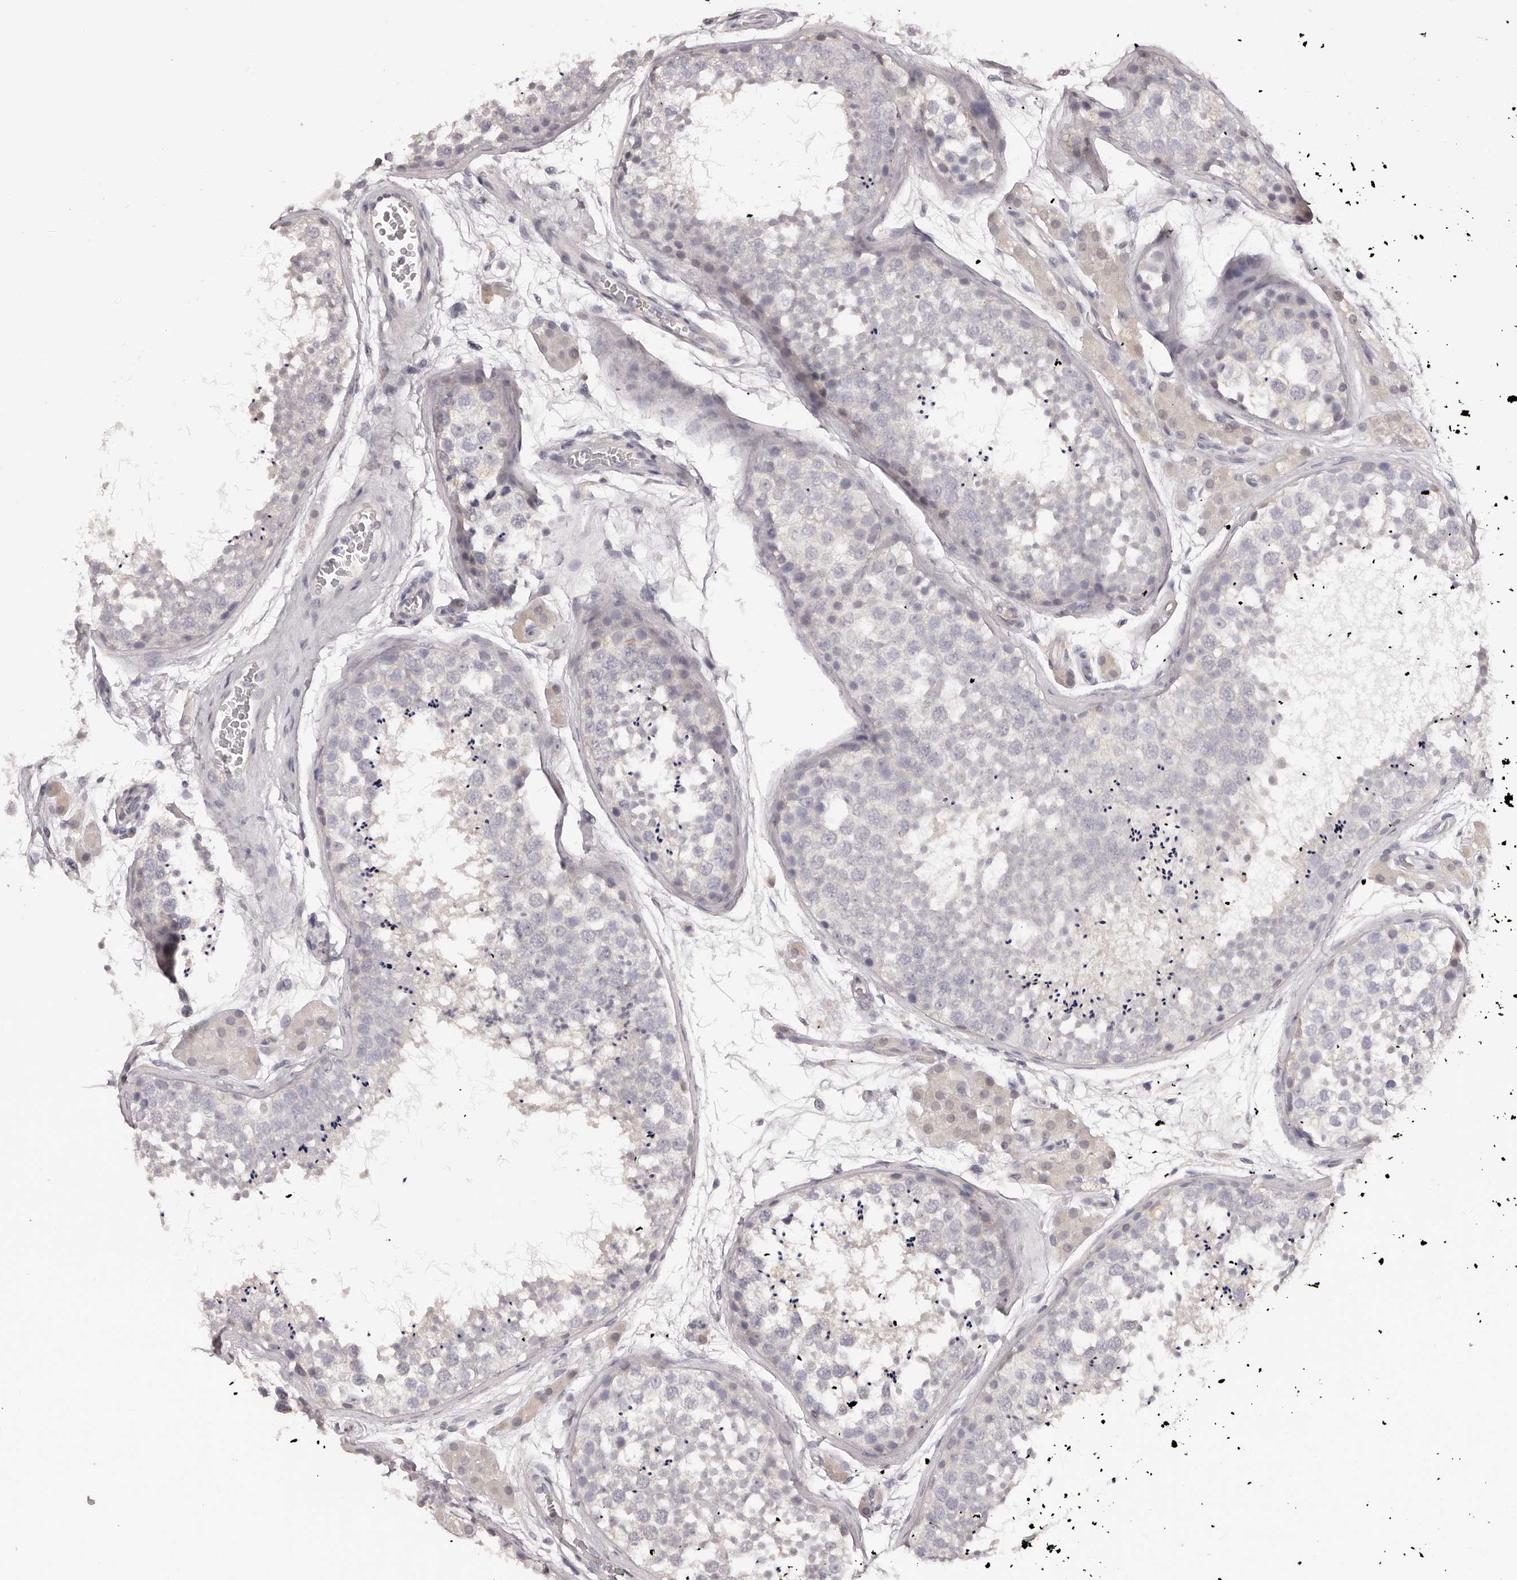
{"staining": {"intensity": "negative", "quantity": "none", "location": "none"}, "tissue": "testis", "cell_type": "Cells in seminiferous ducts", "image_type": "normal", "snomed": [{"axis": "morphology", "description": "Normal tissue, NOS"}, {"axis": "topography", "description": "Testis"}], "caption": "This is an IHC image of unremarkable testis. There is no positivity in cells in seminiferous ducts.", "gene": "KCNJ8", "patient": {"sex": "male", "age": 56}}